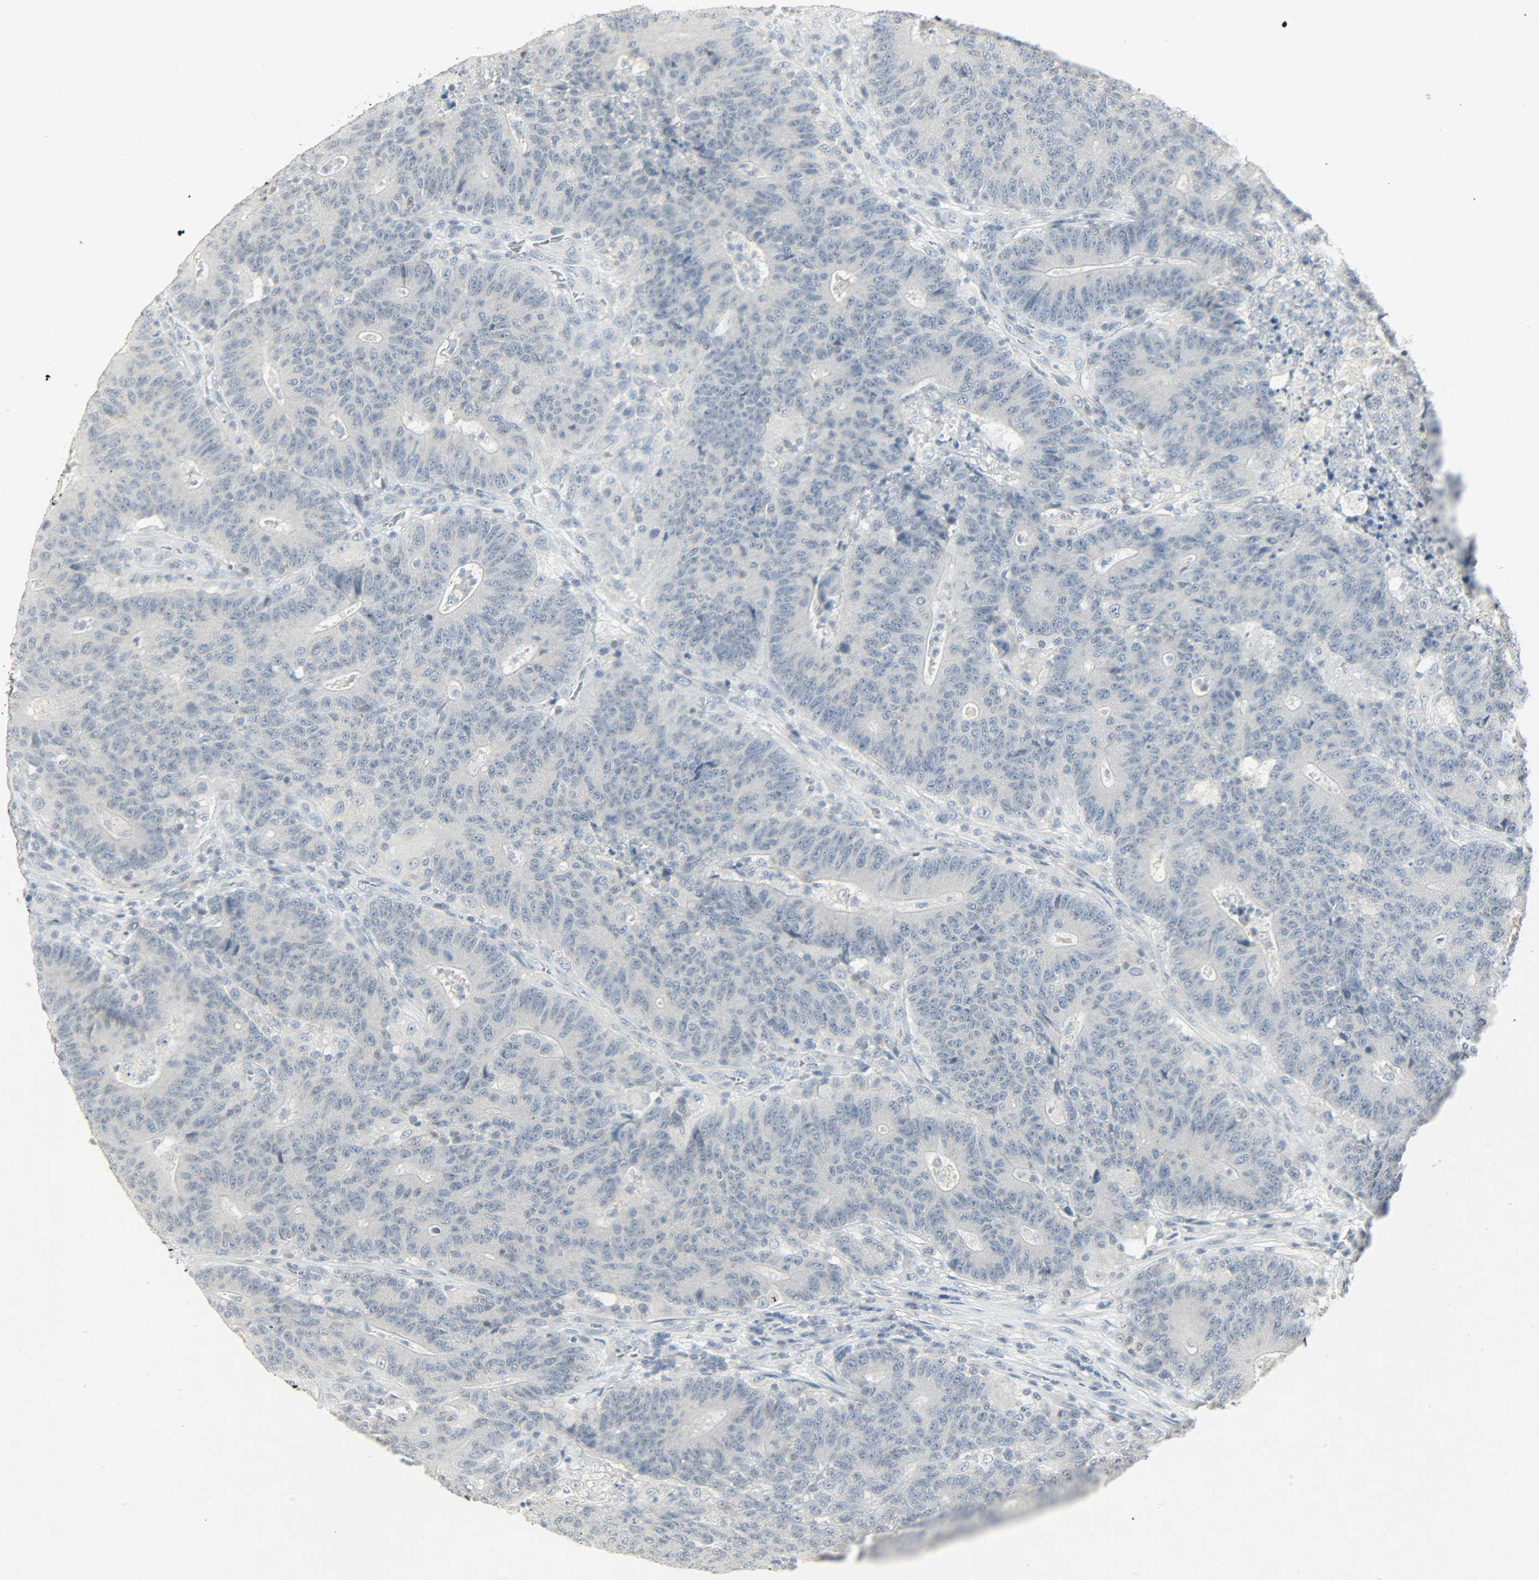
{"staining": {"intensity": "negative", "quantity": "none", "location": "none"}, "tissue": "colorectal cancer", "cell_type": "Tumor cells", "image_type": "cancer", "snomed": [{"axis": "morphology", "description": "Normal tissue, NOS"}, {"axis": "morphology", "description": "Adenocarcinoma, NOS"}, {"axis": "topography", "description": "Colon"}], "caption": "IHC micrograph of neoplastic tissue: human colorectal adenocarcinoma stained with DAB reveals no significant protein positivity in tumor cells. Brightfield microscopy of immunohistochemistry stained with DAB (3,3'-diaminobenzidine) (brown) and hematoxylin (blue), captured at high magnification.", "gene": "CAMK4", "patient": {"sex": "female", "age": 75}}